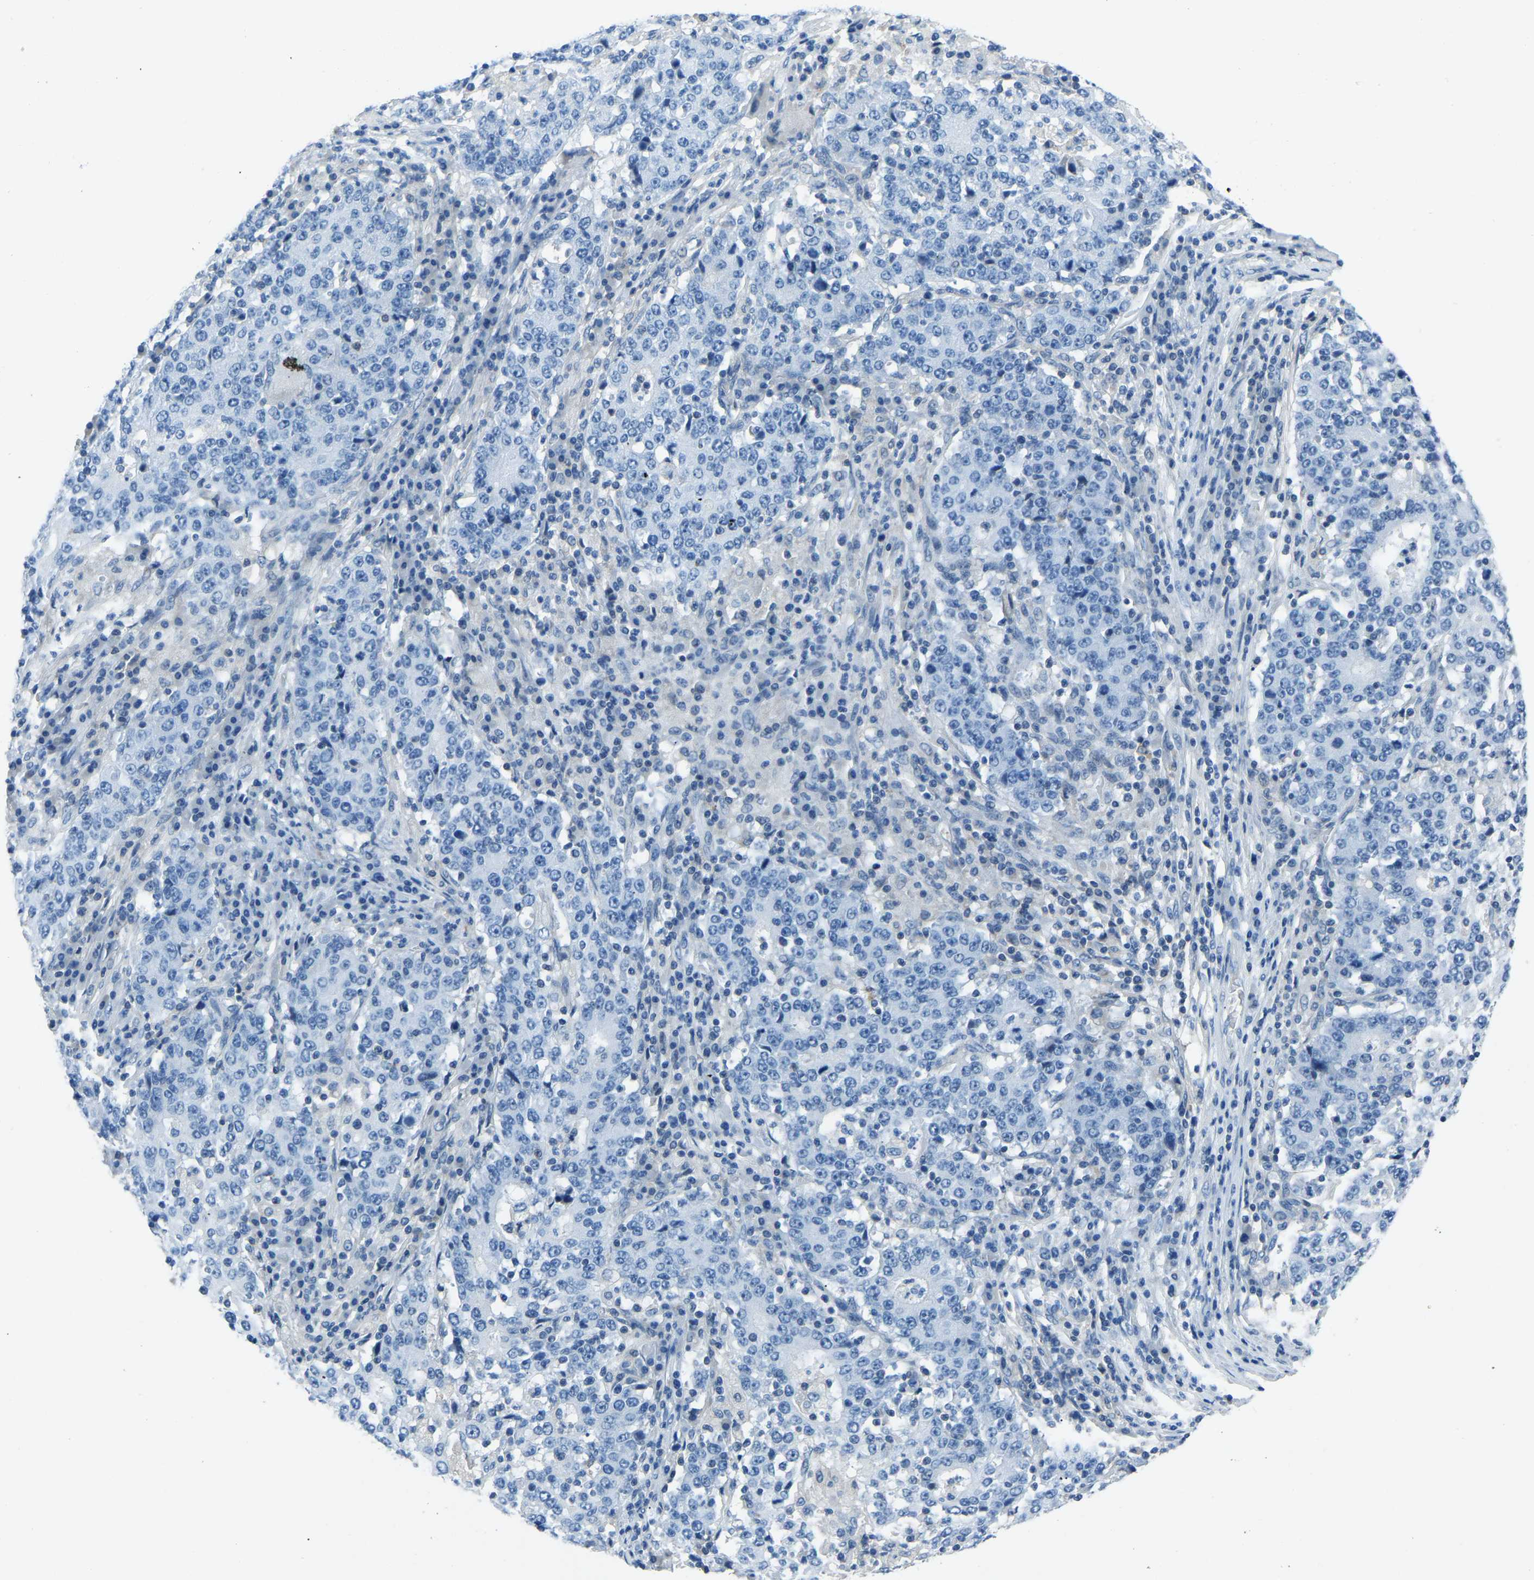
{"staining": {"intensity": "negative", "quantity": "none", "location": "none"}, "tissue": "stomach cancer", "cell_type": "Tumor cells", "image_type": "cancer", "snomed": [{"axis": "morphology", "description": "Adenocarcinoma, NOS"}, {"axis": "topography", "description": "Stomach"}], "caption": "Tumor cells show no significant positivity in stomach cancer (adenocarcinoma).", "gene": "XIRP1", "patient": {"sex": "male", "age": 59}}